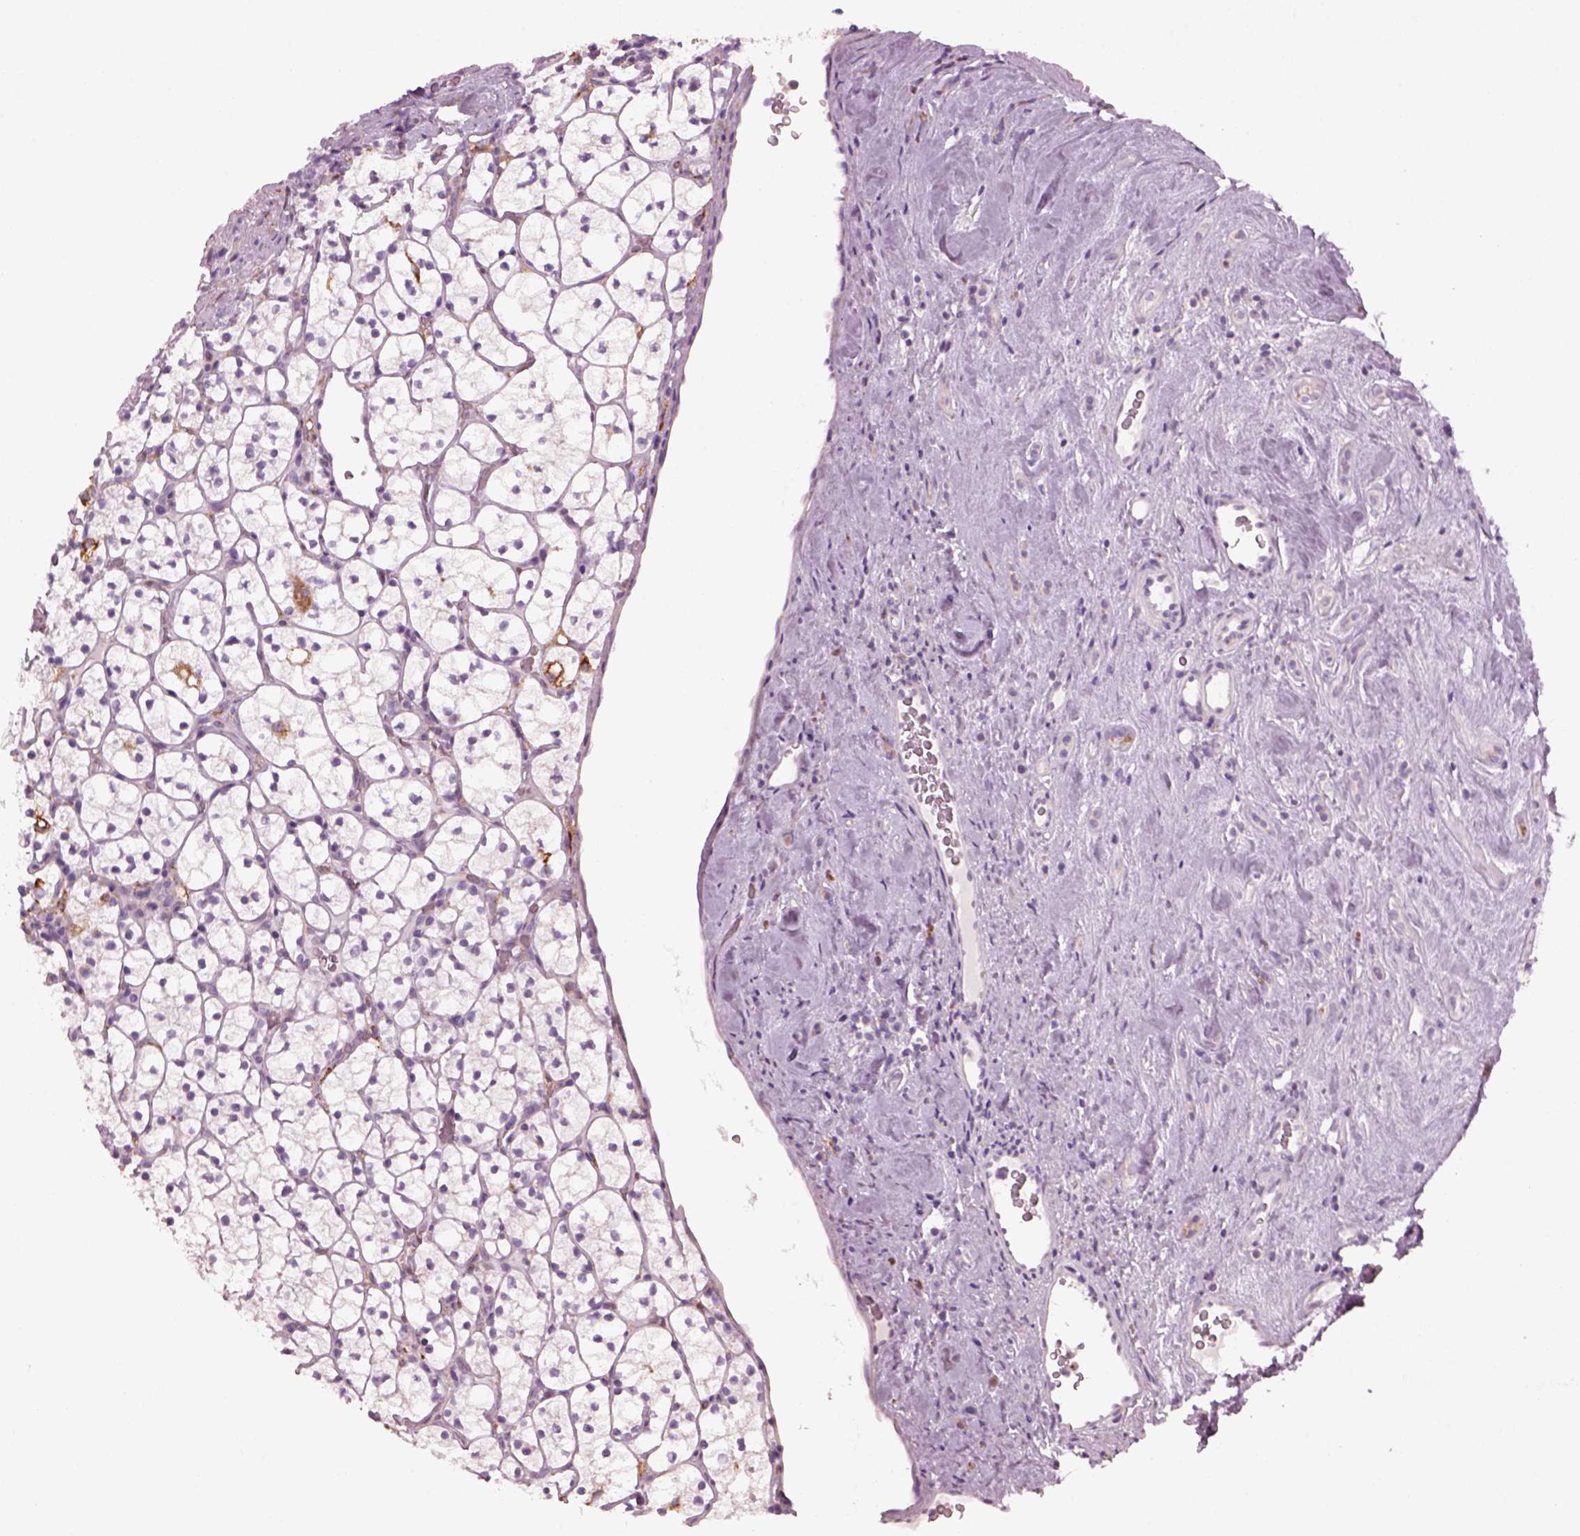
{"staining": {"intensity": "negative", "quantity": "none", "location": "none"}, "tissue": "renal cancer", "cell_type": "Tumor cells", "image_type": "cancer", "snomed": [{"axis": "morphology", "description": "Adenocarcinoma, NOS"}, {"axis": "topography", "description": "Kidney"}], "caption": "High power microscopy micrograph of an IHC photomicrograph of renal cancer, revealing no significant expression in tumor cells.", "gene": "TMEM231", "patient": {"sex": "female", "age": 89}}